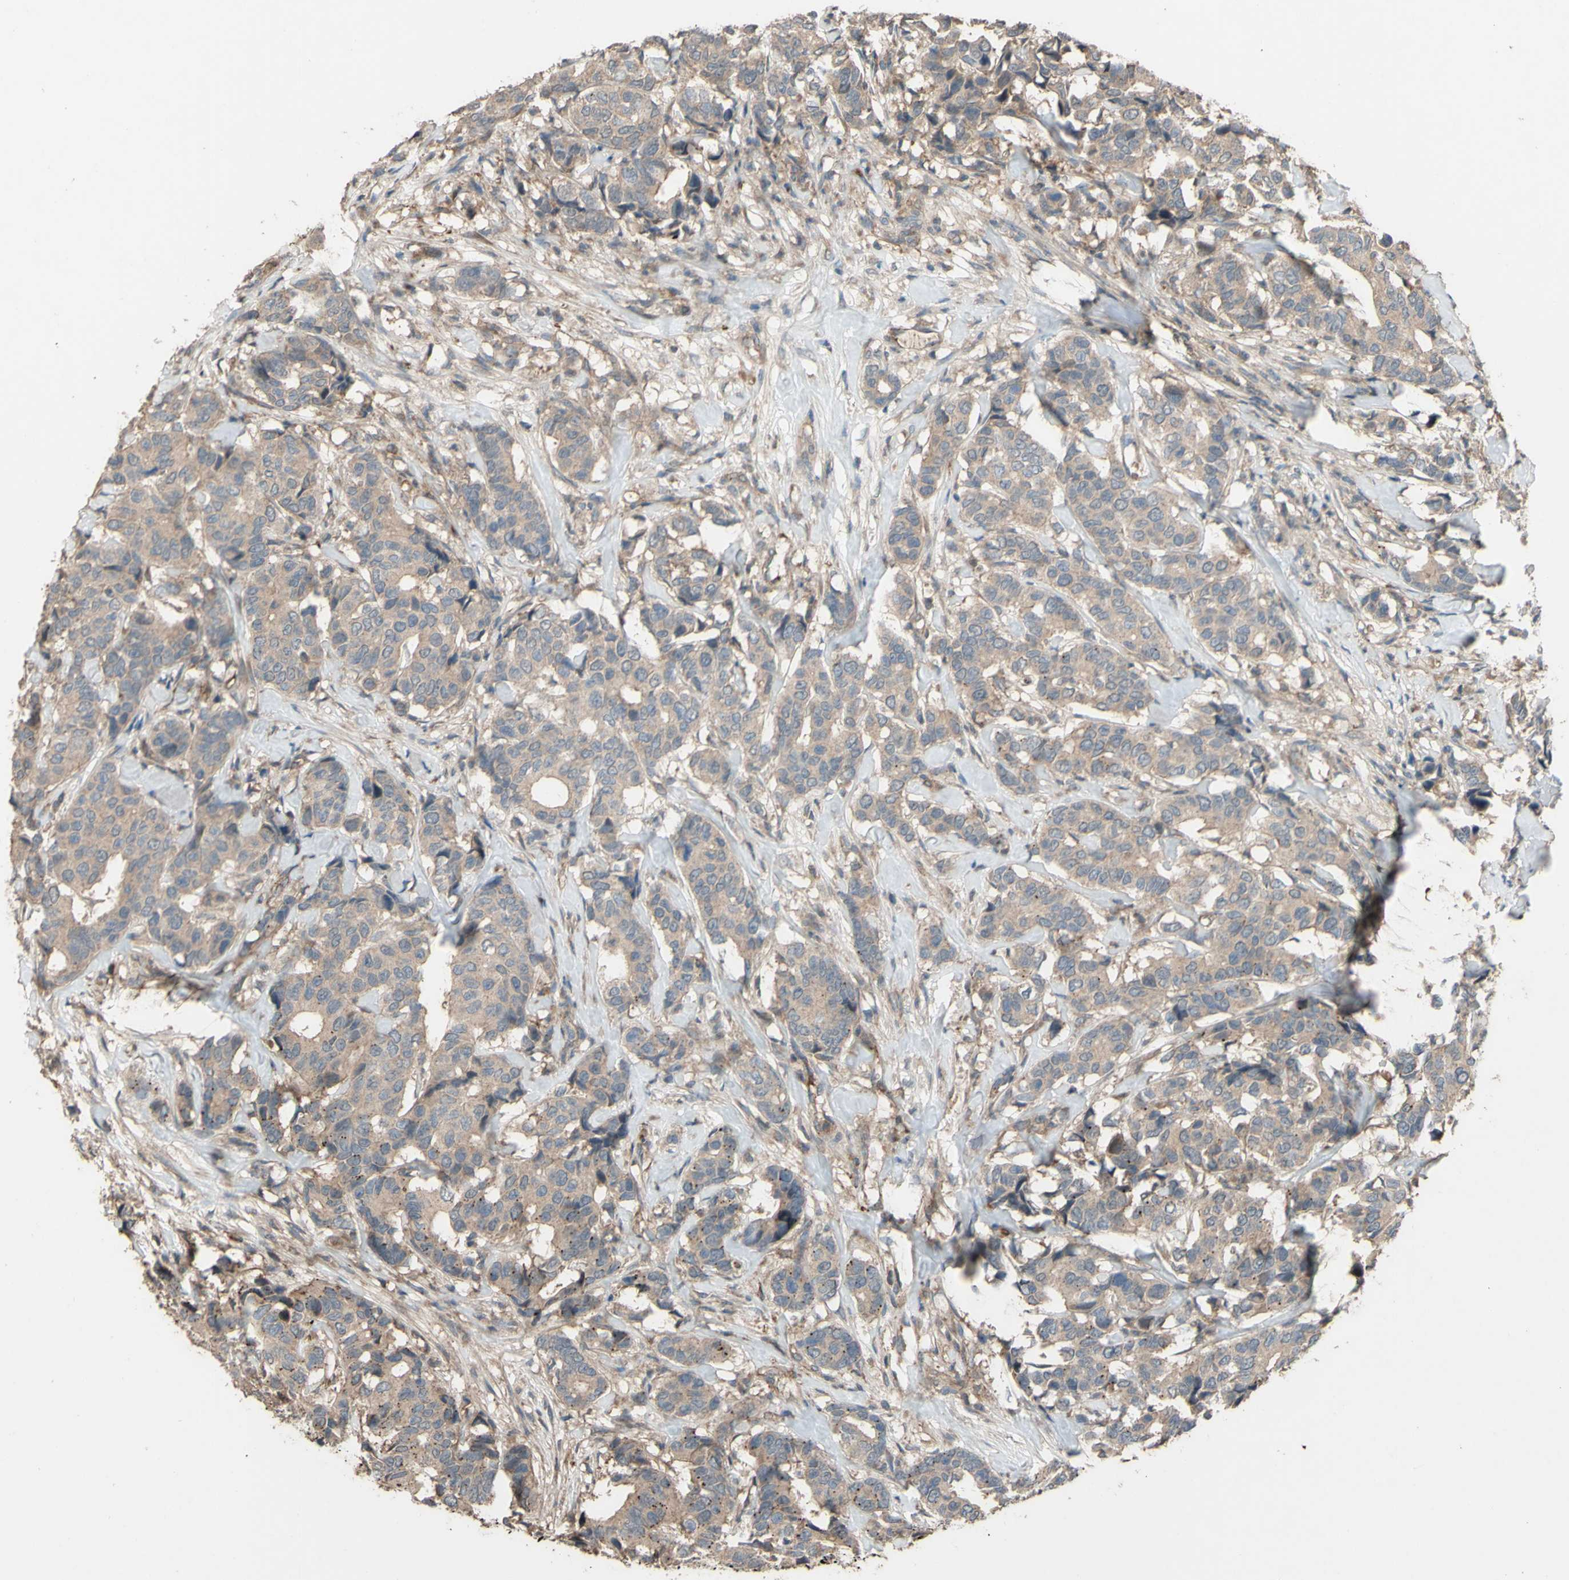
{"staining": {"intensity": "weak", "quantity": ">75%", "location": "cytoplasmic/membranous"}, "tissue": "breast cancer", "cell_type": "Tumor cells", "image_type": "cancer", "snomed": [{"axis": "morphology", "description": "Duct carcinoma"}, {"axis": "topography", "description": "Breast"}], "caption": "Immunohistochemical staining of human infiltrating ductal carcinoma (breast) exhibits low levels of weak cytoplasmic/membranous protein positivity in approximately >75% of tumor cells.", "gene": "SHROOM4", "patient": {"sex": "female", "age": 87}}